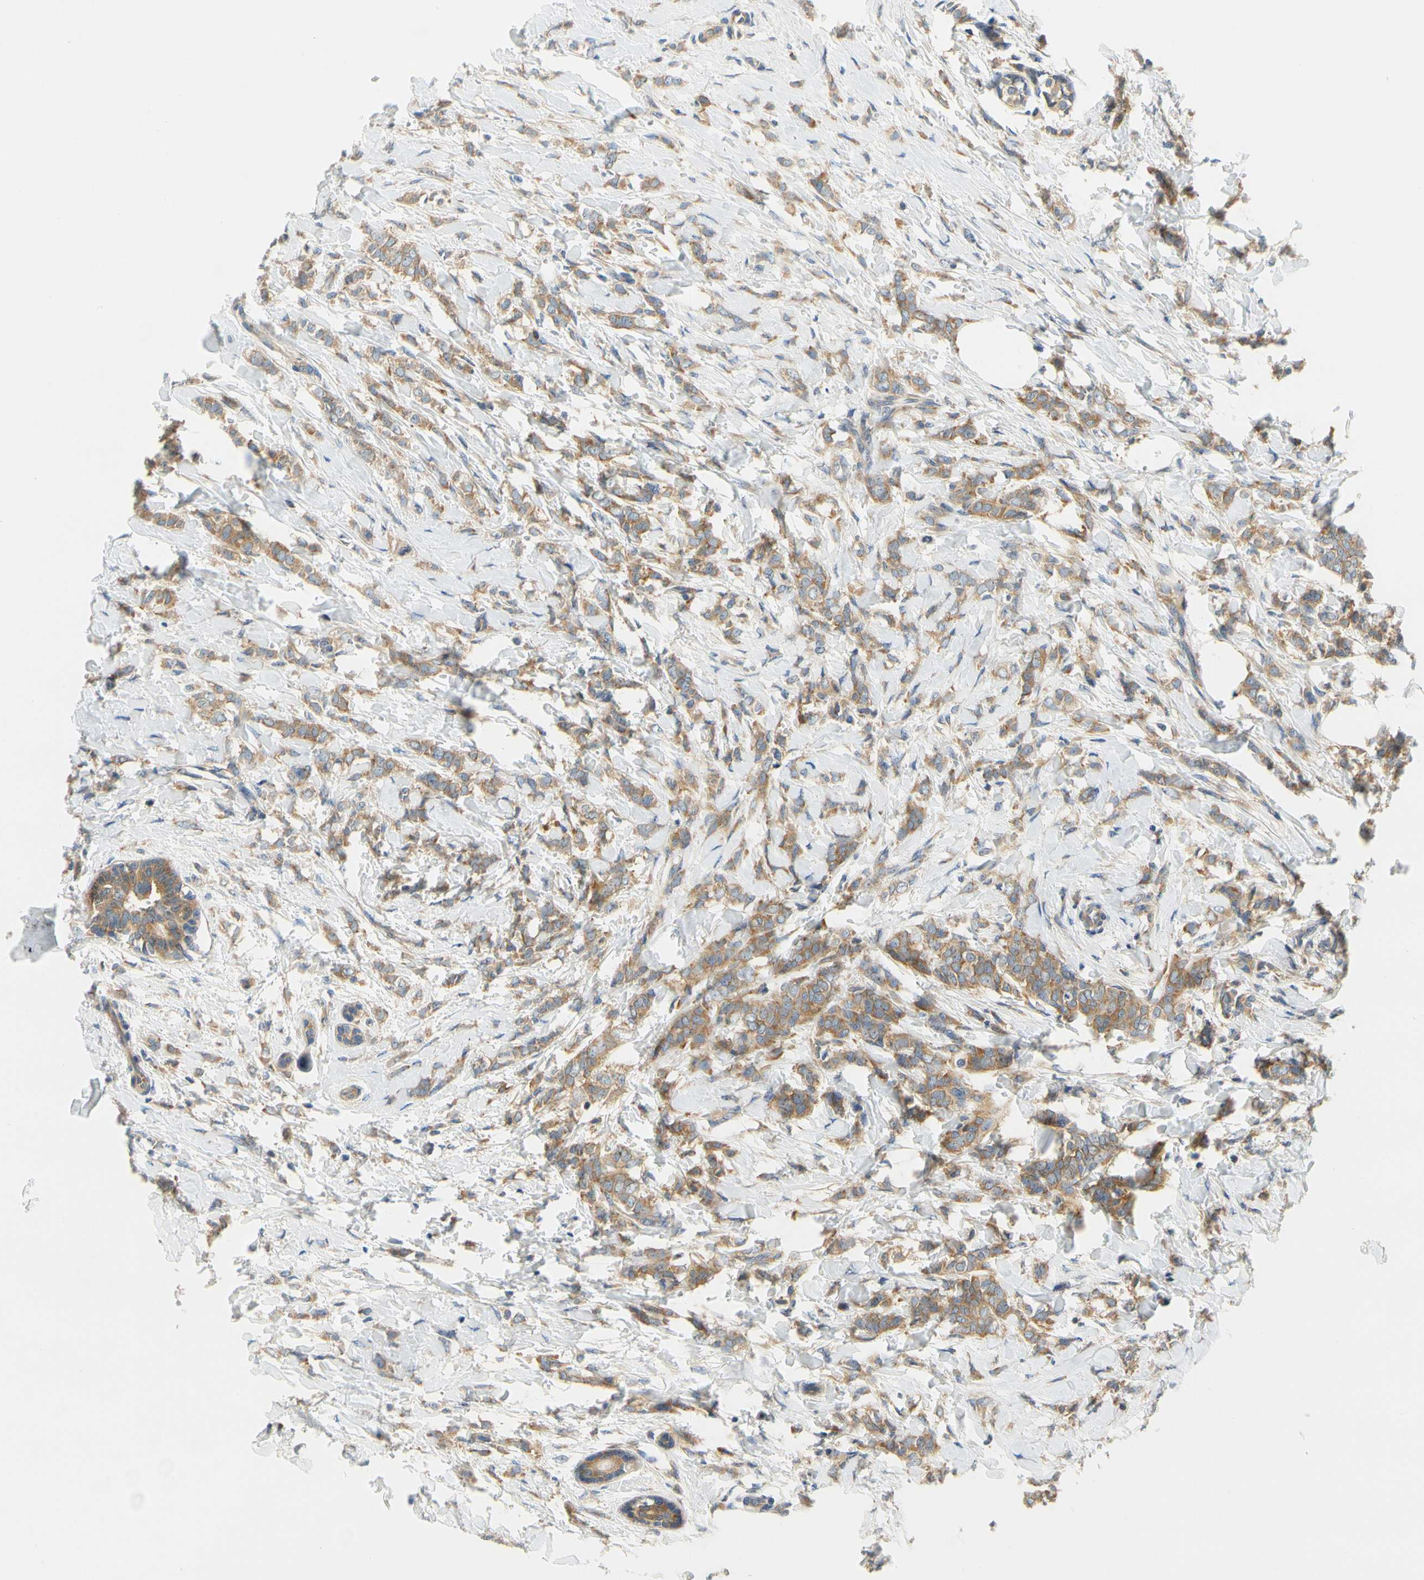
{"staining": {"intensity": "moderate", "quantity": ">75%", "location": "cytoplasmic/membranous"}, "tissue": "breast cancer", "cell_type": "Tumor cells", "image_type": "cancer", "snomed": [{"axis": "morphology", "description": "Lobular carcinoma, in situ"}, {"axis": "morphology", "description": "Lobular carcinoma"}, {"axis": "topography", "description": "Breast"}], "caption": "Immunohistochemical staining of lobular carcinoma (breast) displays medium levels of moderate cytoplasmic/membranous staining in about >75% of tumor cells.", "gene": "LRRC47", "patient": {"sex": "female", "age": 41}}